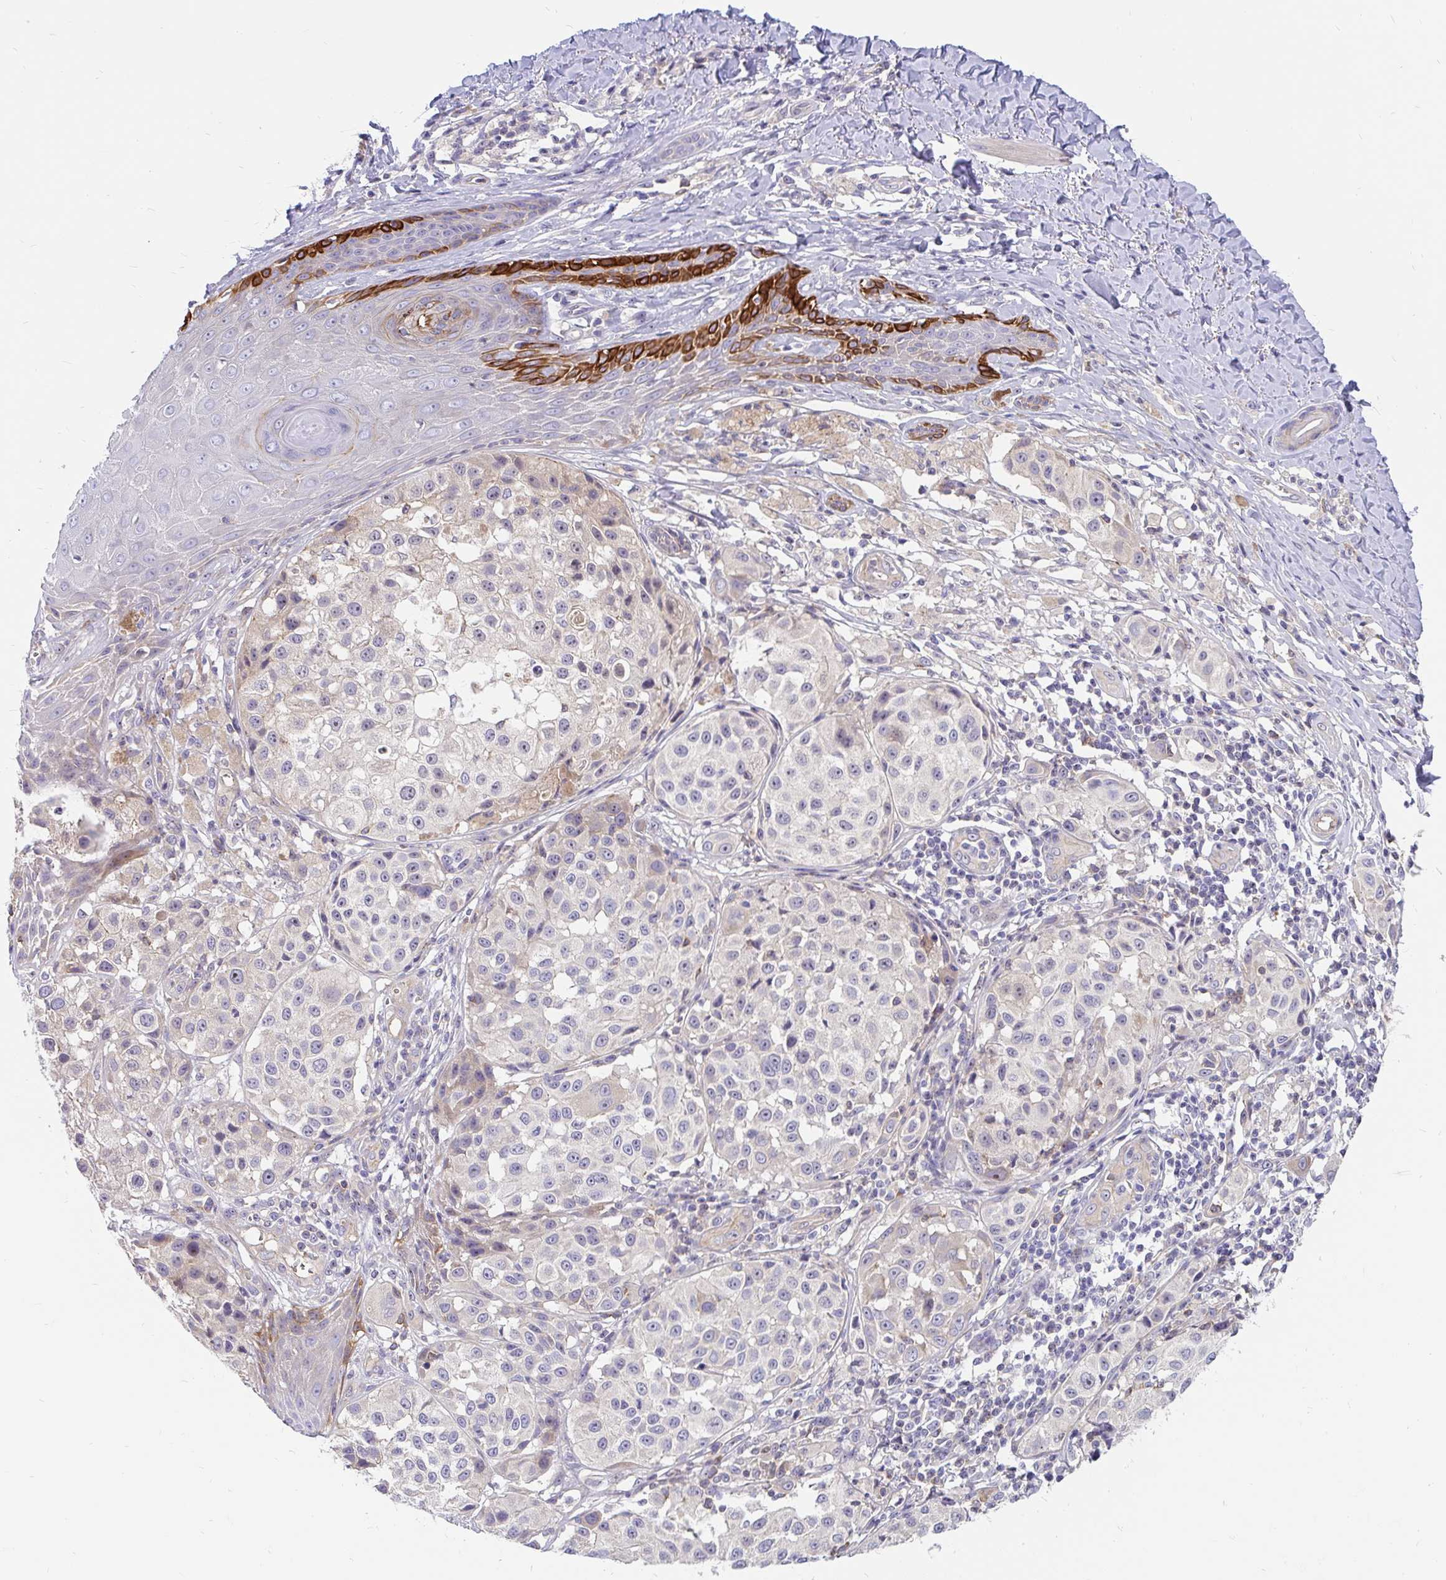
{"staining": {"intensity": "negative", "quantity": "none", "location": "none"}, "tissue": "melanoma", "cell_type": "Tumor cells", "image_type": "cancer", "snomed": [{"axis": "morphology", "description": "Malignant melanoma, NOS"}, {"axis": "topography", "description": "Skin"}], "caption": "Protein analysis of melanoma shows no significant staining in tumor cells. (DAB IHC visualized using brightfield microscopy, high magnification).", "gene": "LRRC26", "patient": {"sex": "male", "age": 39}}